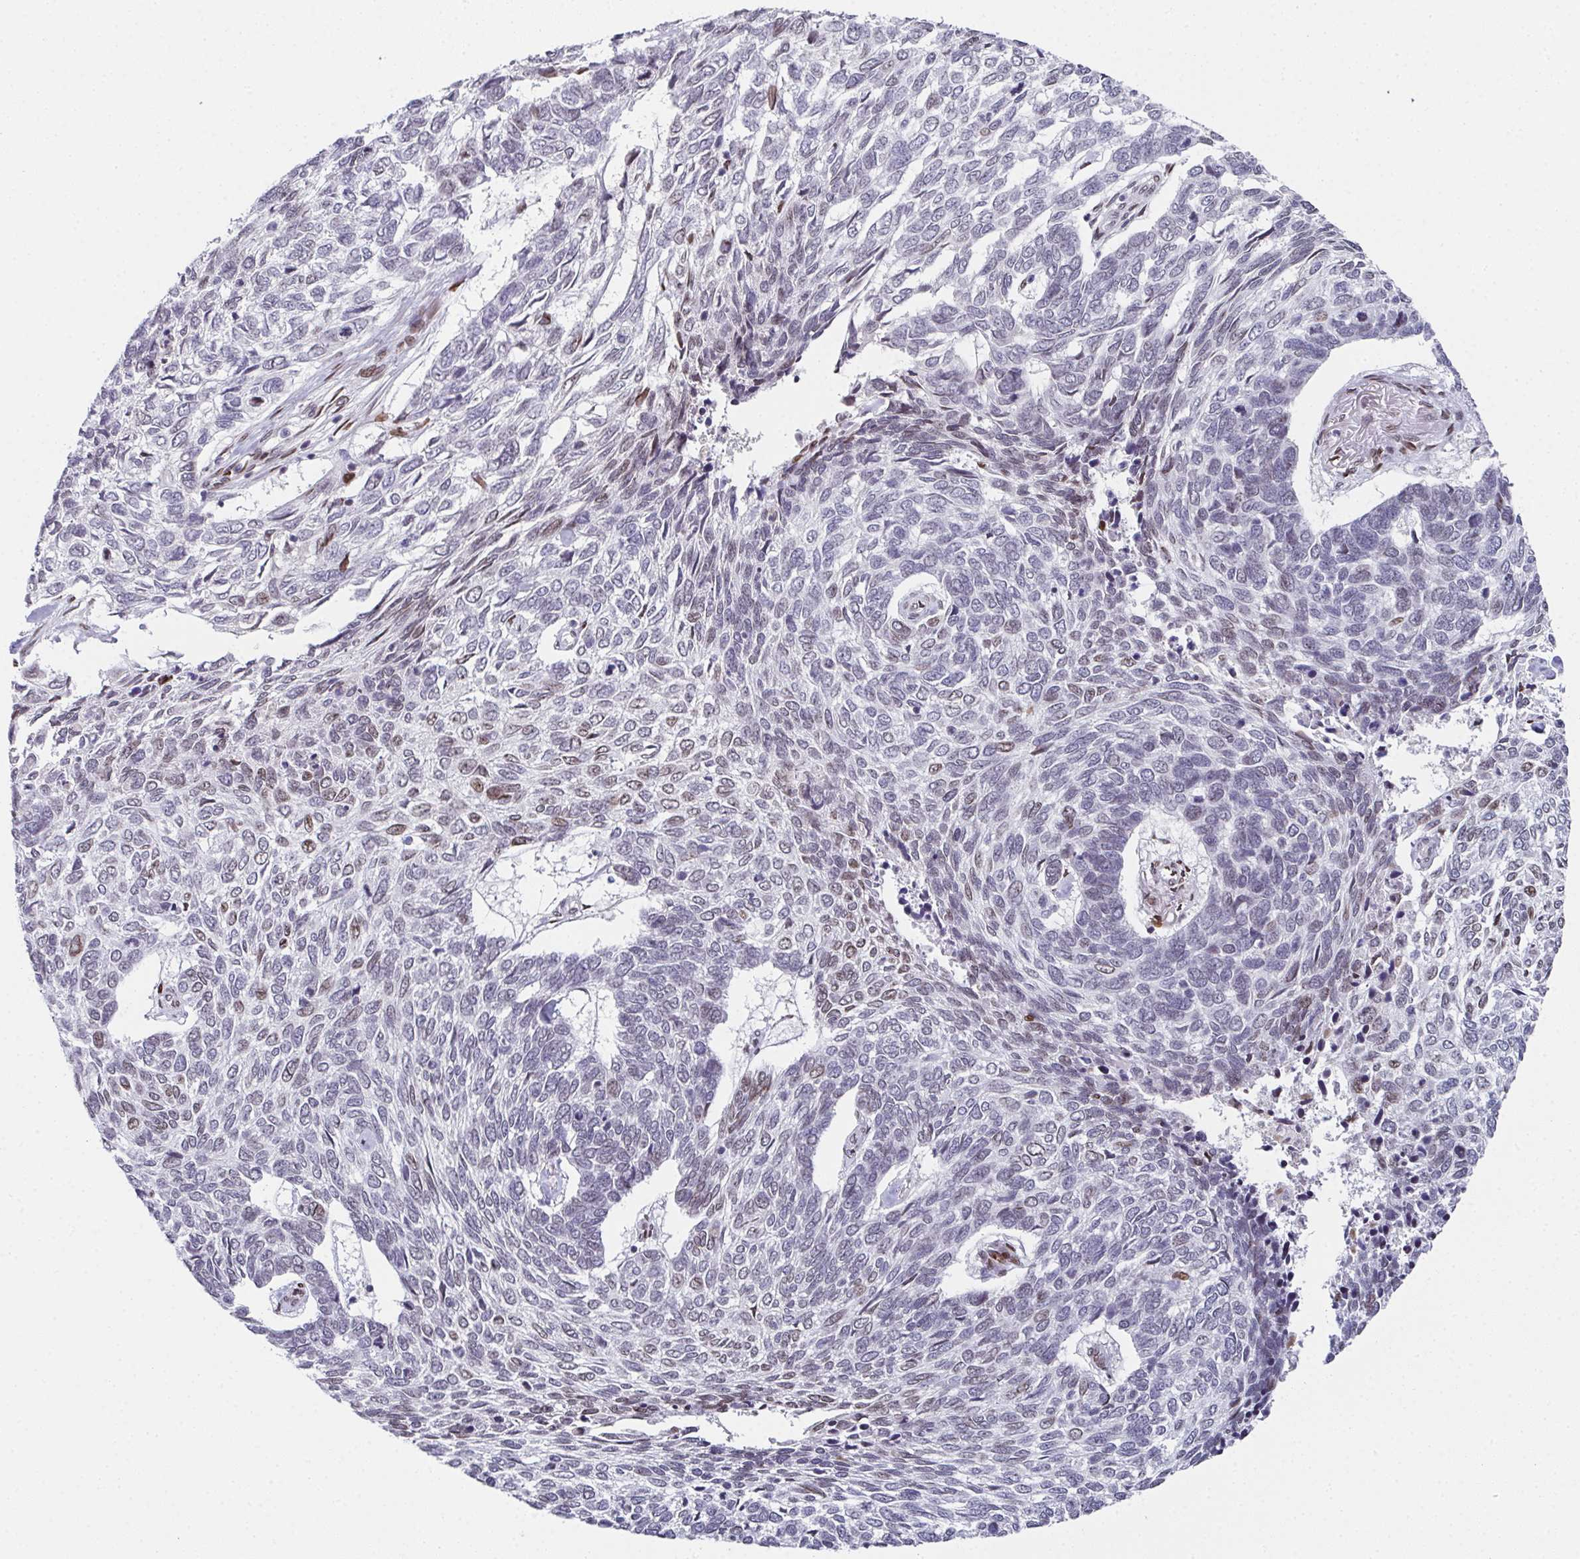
{"staining": {"intensity": "weak", "quantity": "<25%", "location": "nuclear"}, "tissue": "skin cancer", "cell_type": "Tumor cells", "image_type": "cancer", "snomed": [{"axis": "morphology", "description": "Basal cell carcinoma"}, {"axis": "topography", "description": "Skin"}], "caption": "High power microscopy image of an immunohistochemistry (IHC) histopathology image of skin basal cell carcinoma, revealing no significant staining in tumor cells. (DAB immunohistochemistry (IHC) with hematoxylin counter stain).", "gene": "RB1", "patient": {"sex": "female", "age": 65}}